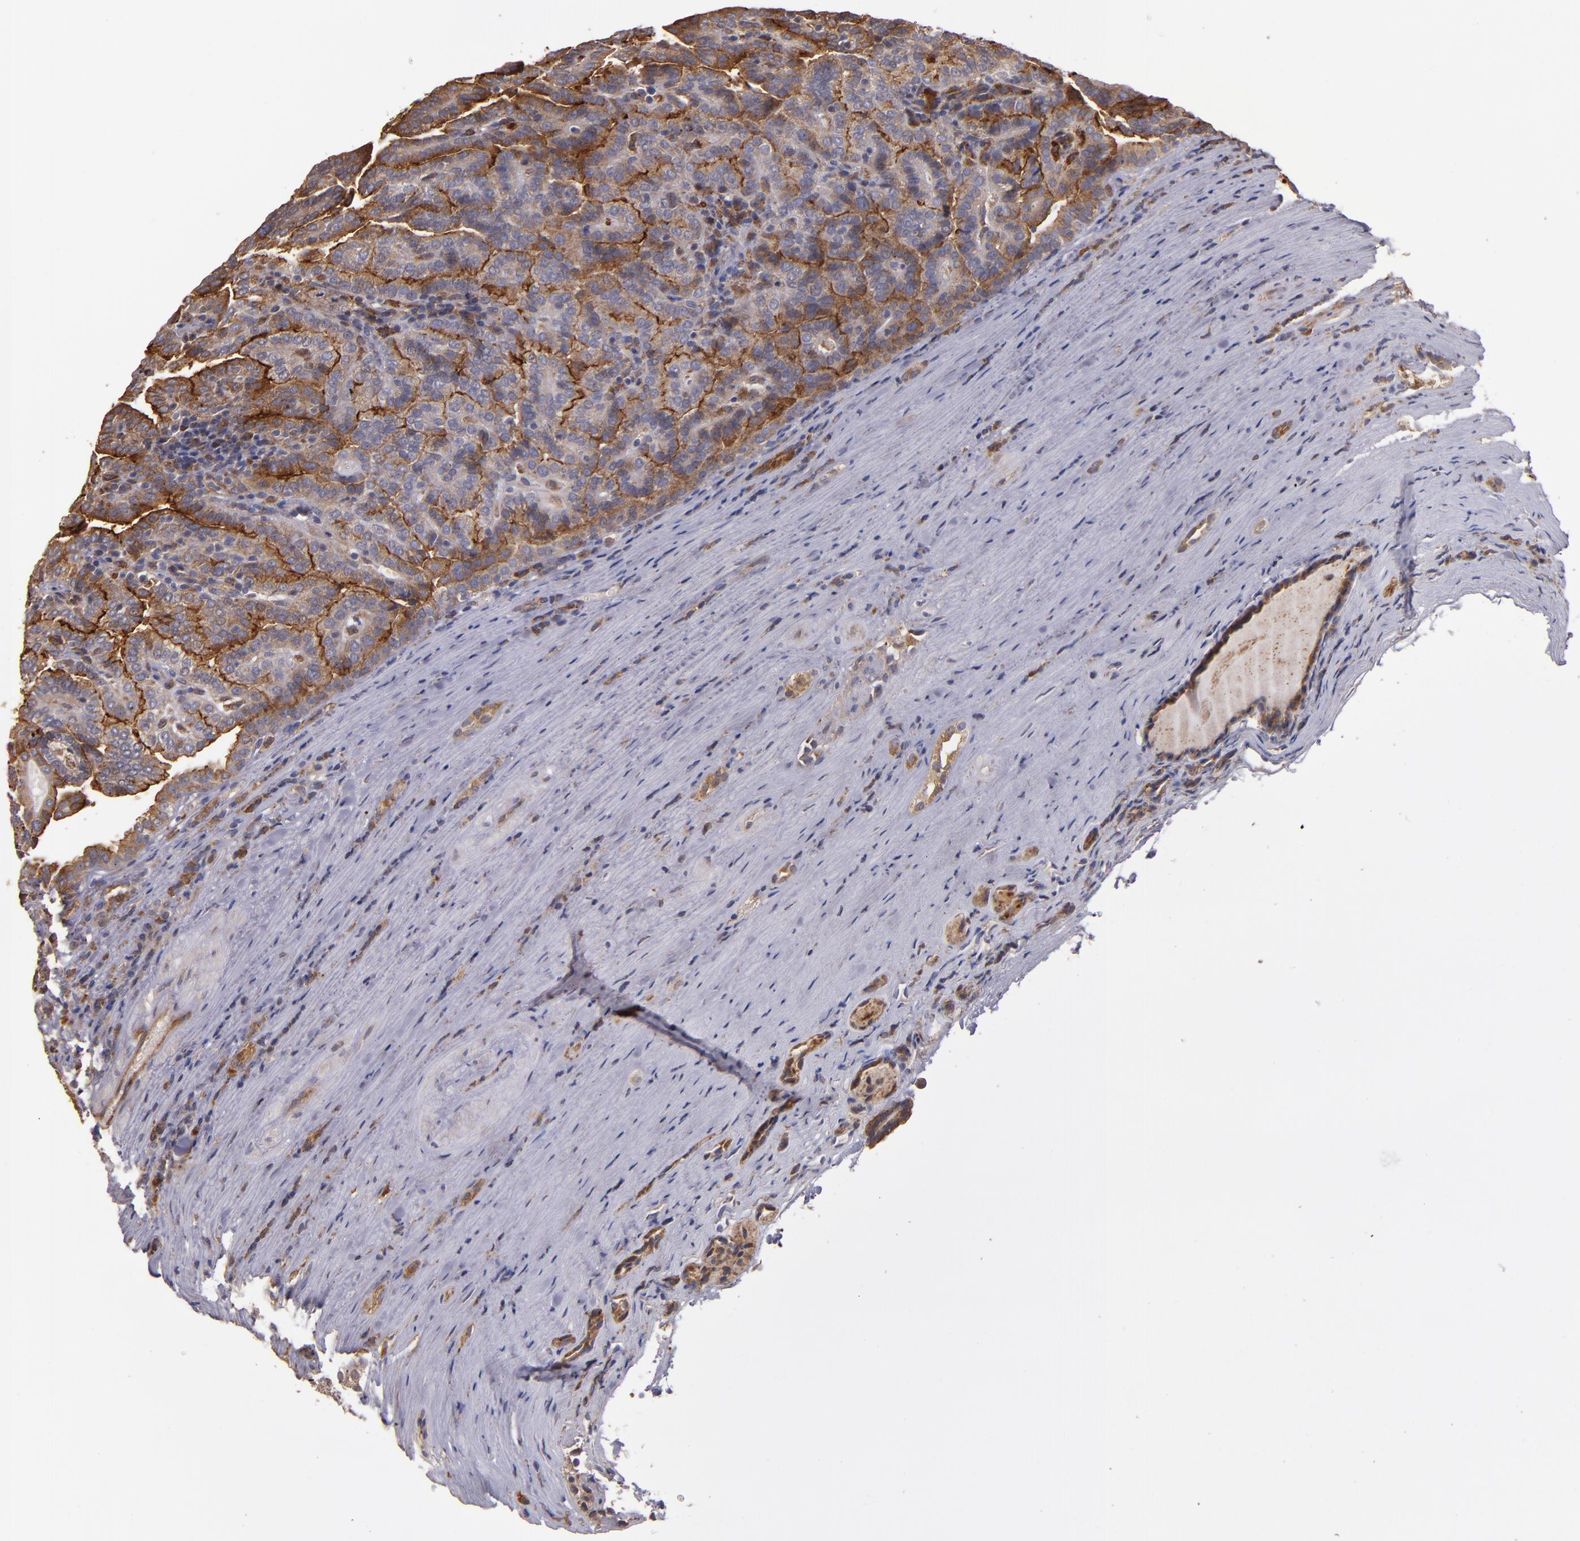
{"staining": {"intensity": "strong", "quantity": ">75%", "location": "cytoplasmic/membranous"}, "tissue": "renal cancer", "cell_type": "Tumor cells", "image_type": "cancer", "snomed": [{"axis": "morphology", "description": "Adenocarcinoma, NOS"}, {"axis": "topography", "description": "Kidney"}], "caption": "About >75% of tumor cells in human renal adenocarcinoma exhibit strong cytoplasmic/membranous protein expression as visualized by brown immunohistochemical staining.", "gene": "IFIH1", "patient": {"sex": "male", "age": 61}}